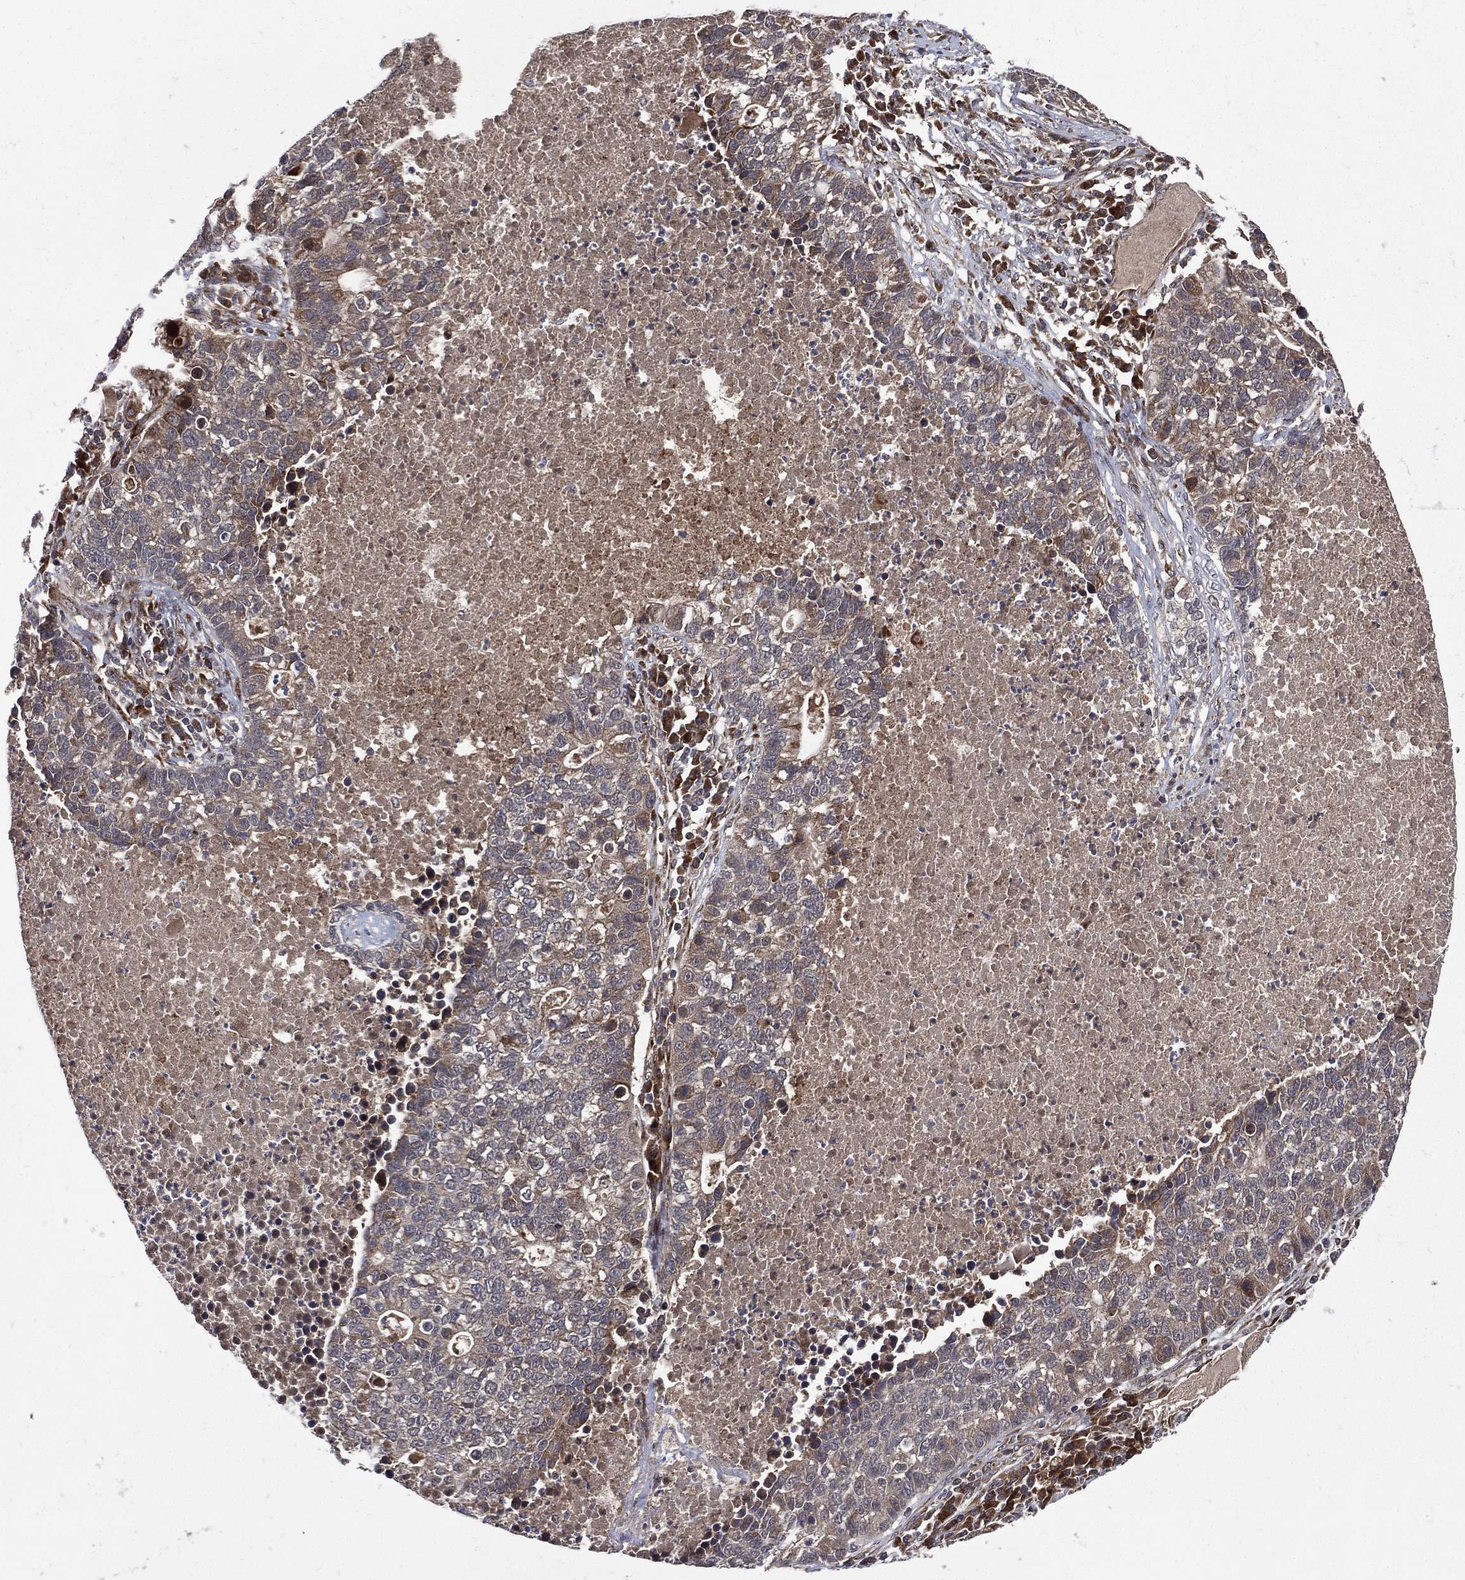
{"staining": {"intensity": "moderate", "quantity": "25%-75%", "location": "cytoplasmic/membranous"}, "tissue": "lung cancer", "cell_type": "Tumor cells", "image_type": "cancer", "snomed": [{"axis": "morphology", "description": "Adenocarcinoma, NOS"}, {"axis": "topography", "description": "Lung"}], "caption": "An image showing moderate cytoplasmic/membranous positivity in about 25%-75% of tumor cells in lung cancer (adenocarcinoma), as visualized by brown immunohistochemical staining.", "gene": "RAB11FIP4", "patient": {"sex": "male", "age": 57}}